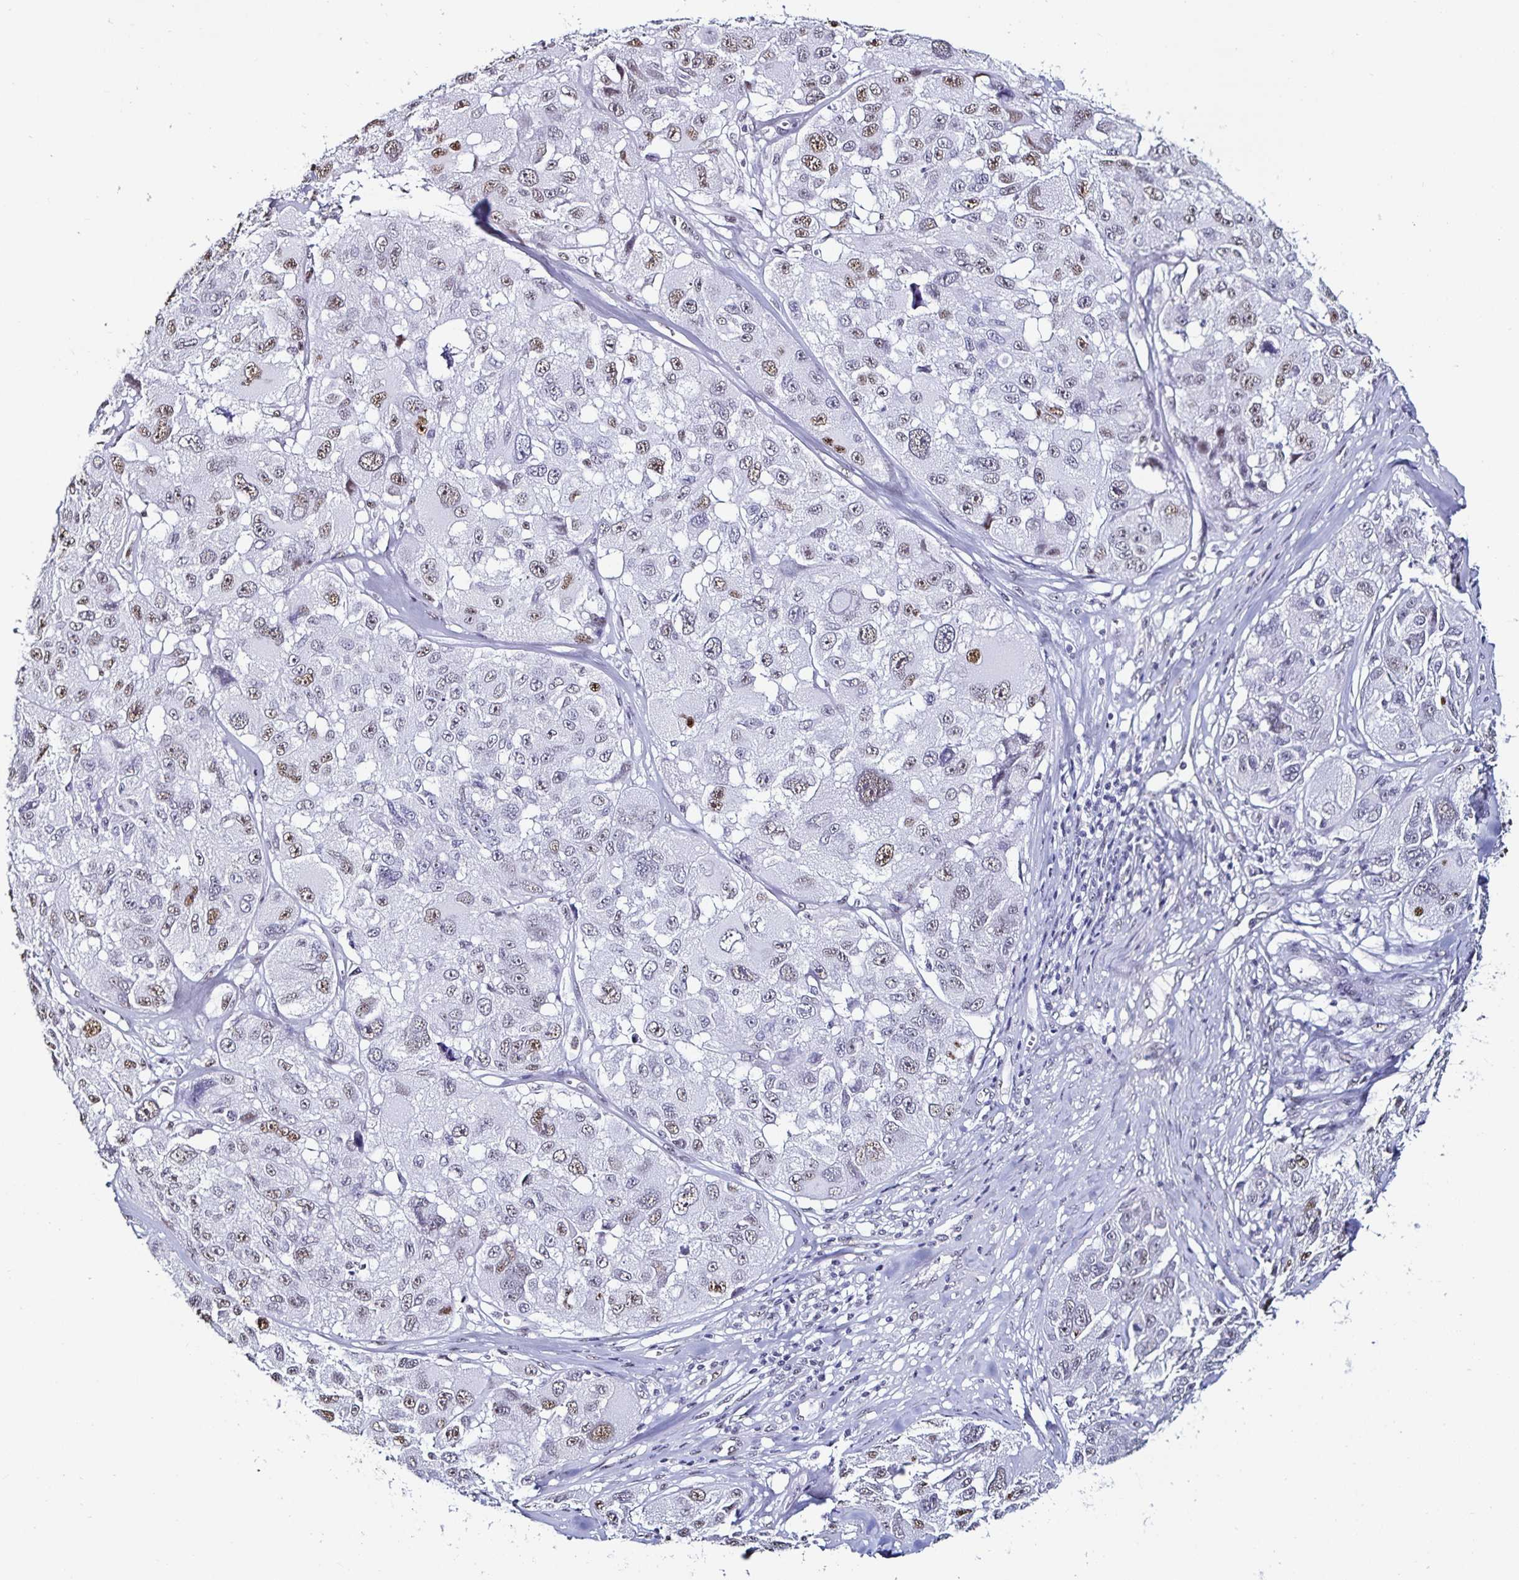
{"staining": {"intensity": "weak", "quantity": "25%-75%", "location": "nuclear"}, "tissue": "melanoma", "cell_type": "Tumor cells", "image_type": "cancer", "snomed": [{"axis": "morphology", "description": "Malignant melanoma, NOS"}, {"axis": "topography", "description": "Skin"}], "caption": "Immunohistochemical staining of melanoma demonstrates low levels of weak nuclear protein expression in about 25%-75% of tumor cells.", "gene": "DDX39B", "patient": {"sex": "female", "age": 66}}